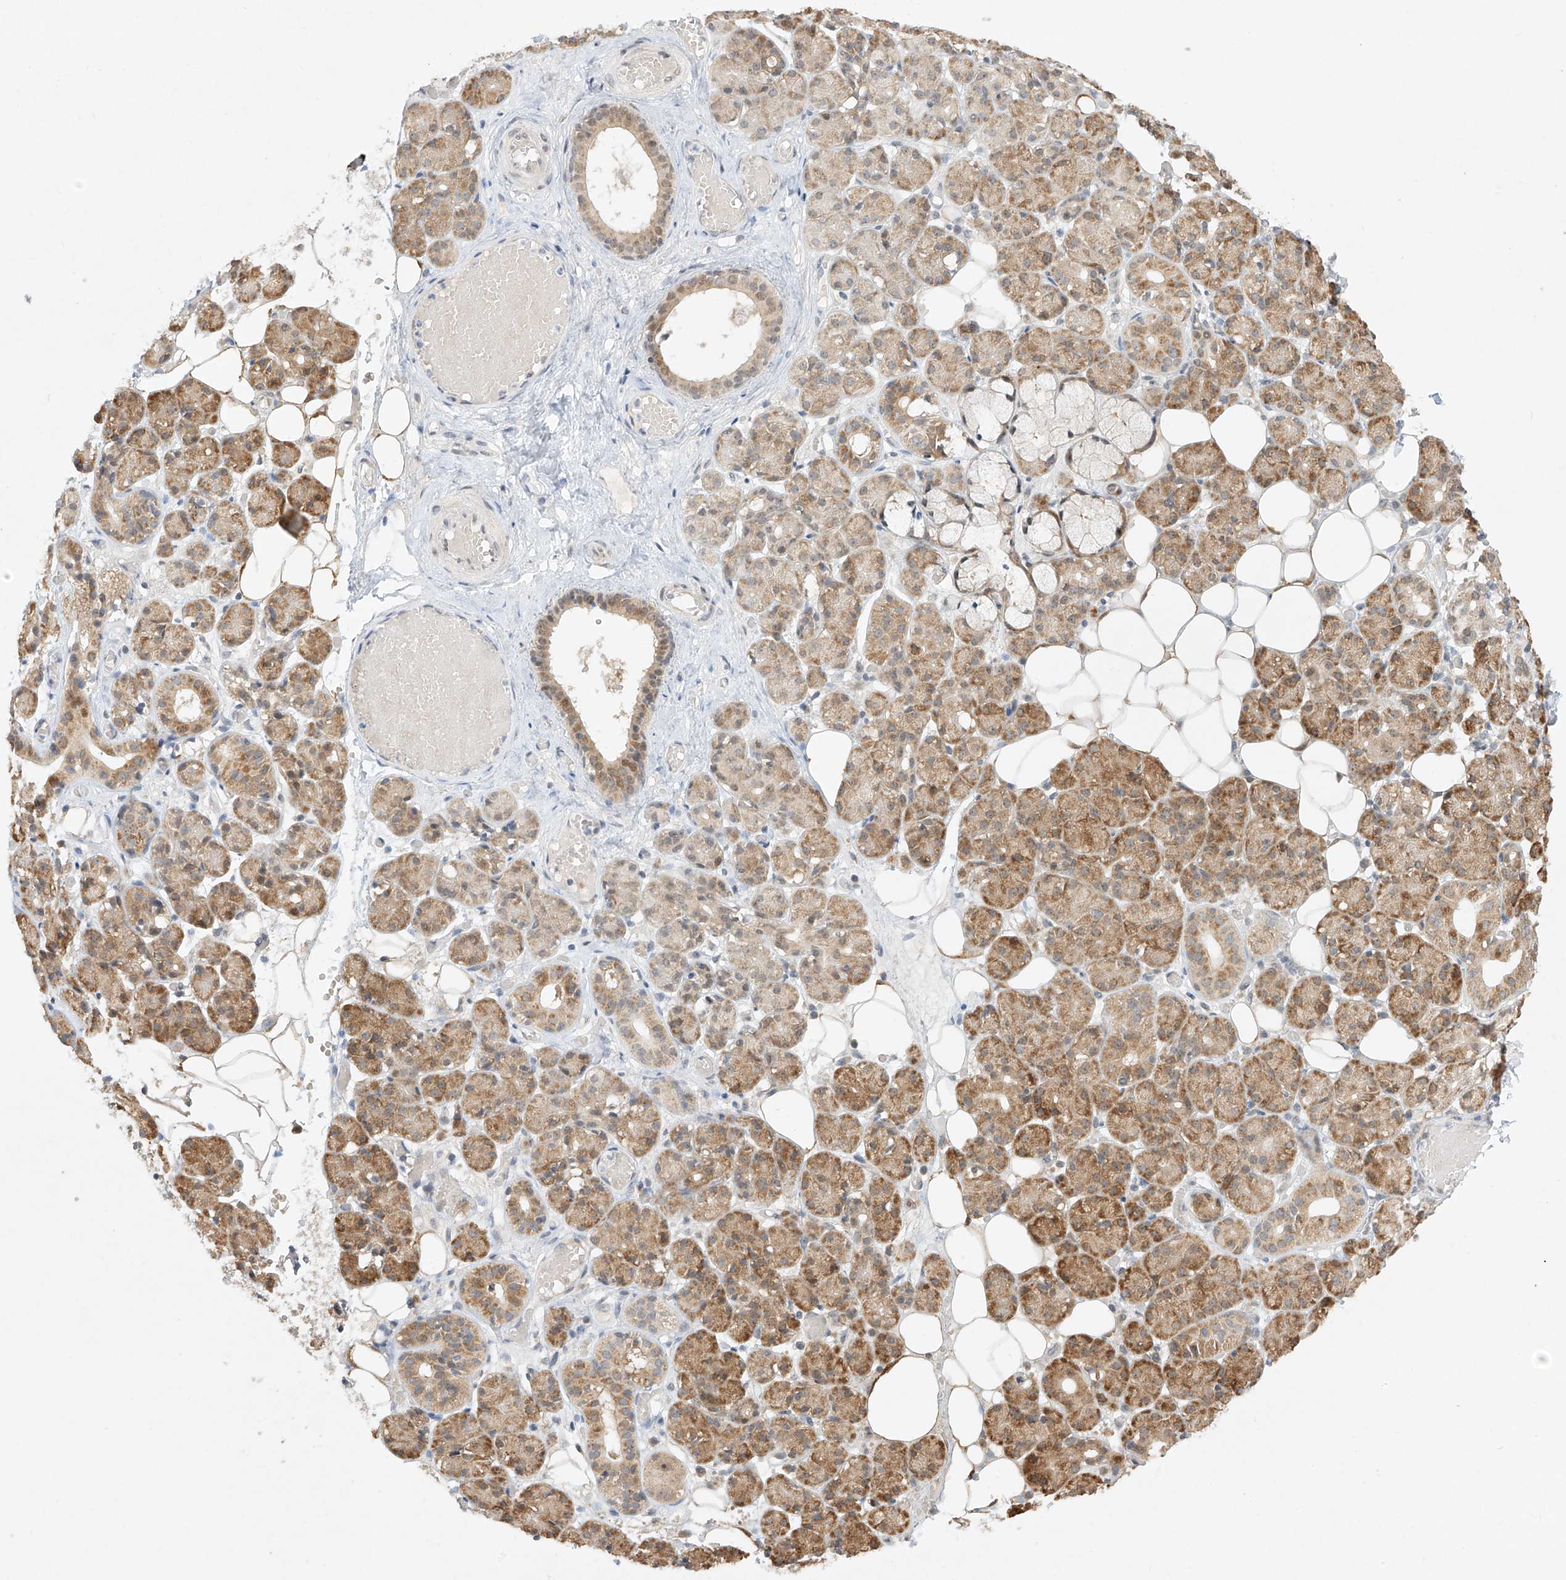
{"staining": {"intensity": "moderate", "quantity": "25%-75%", "location": "cytoplasmic/membranous"}, "tissue": "salivary gland", "cell_type": "Glandular cells", "image_type": "normal", "snomed": [{"axis": "morphology", "description": "Normal tissue, NOS"}, {"axis": "topography", "description": "Salivary gland"}], "caption": "Protein staining by immunohistochemistry demonstrates moderate cytoplasmic/membranous expression in approximately 25%-75% of glandular cells in normal salivary gland. The staining was performed using DAB (3,3'-diaminobenzidine) to visualize the protein expression in brown, while the nuclei were stained in blue with hematoxylin (Magnification: 20x).", "gene": "TASP1", "patient": {"sex": "male", "age": 63}}